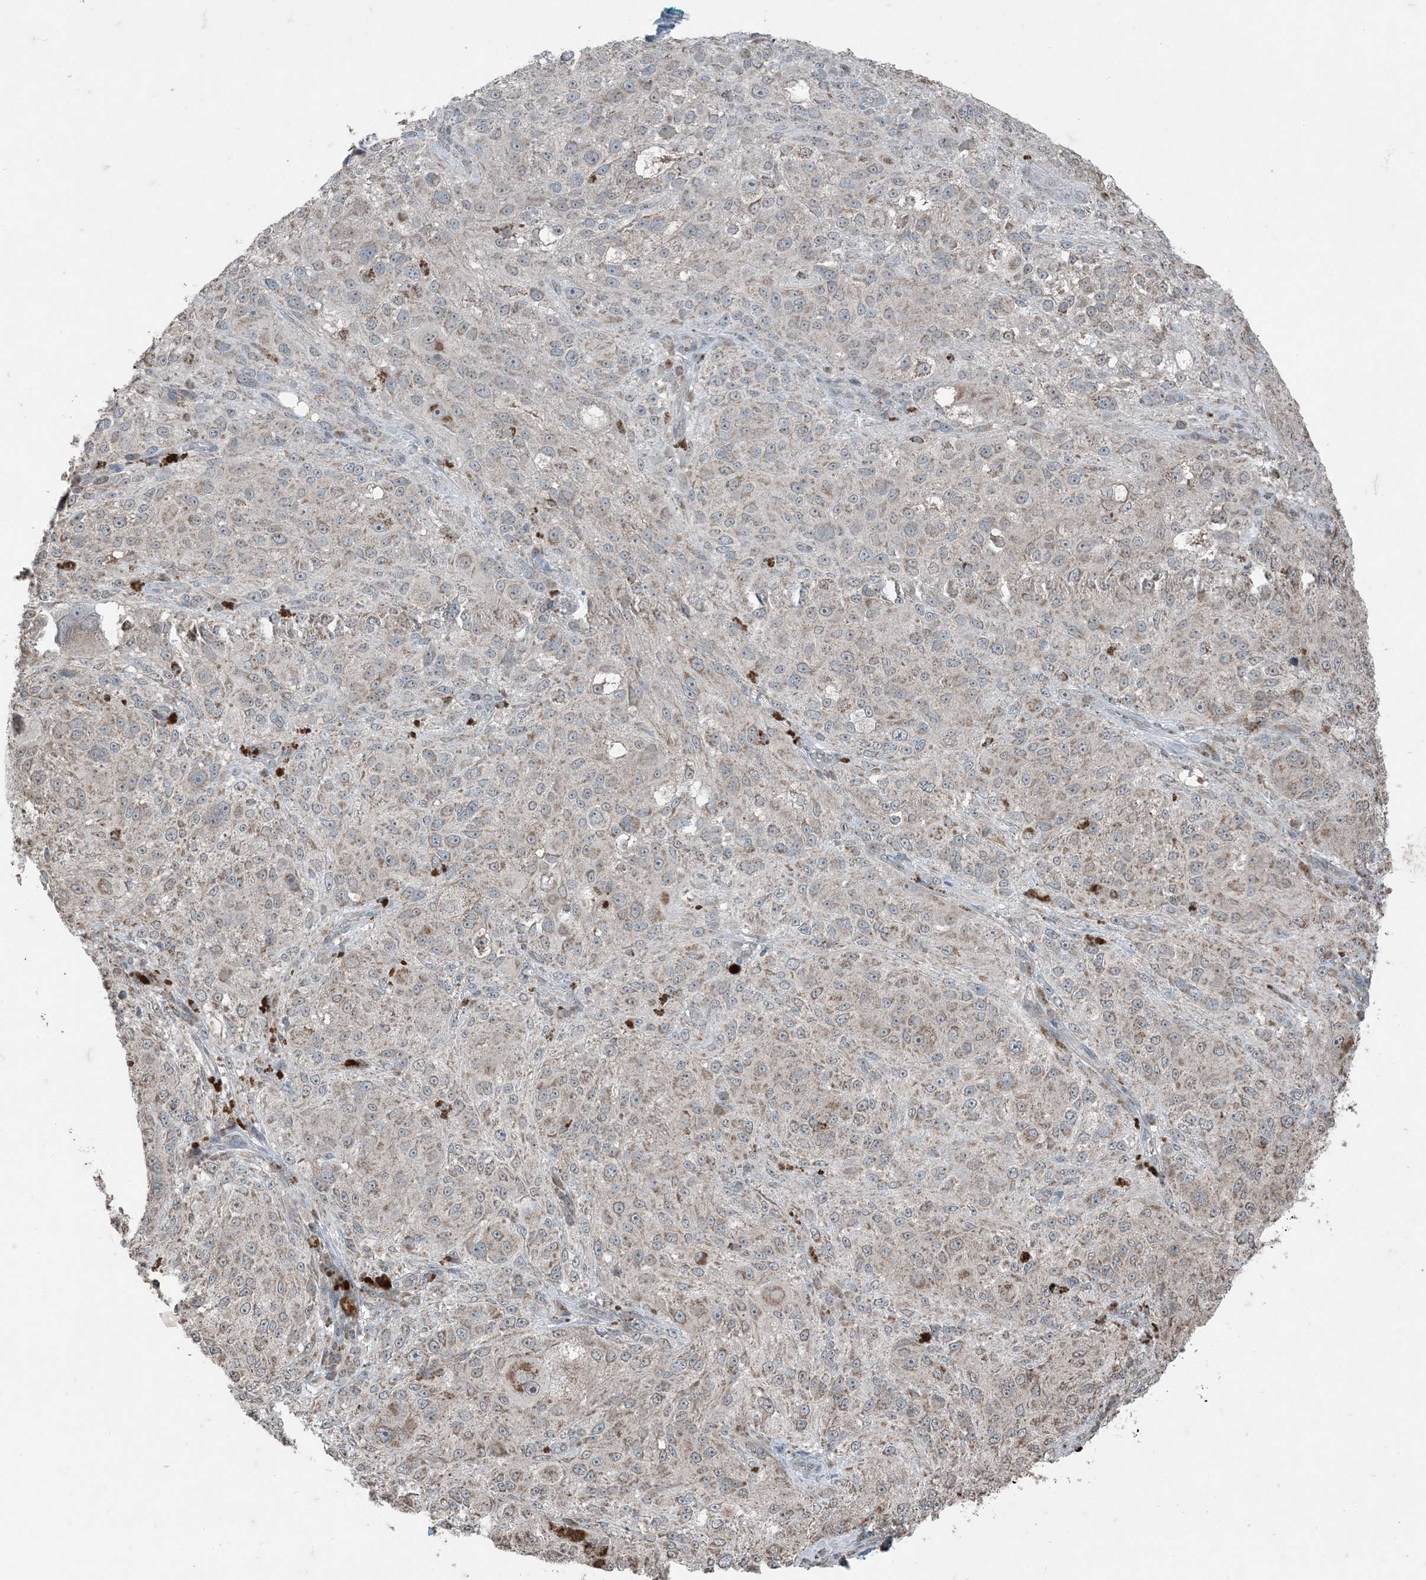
{"staining": {"intensity": "weak", "quantity": "<25%", "location": "cytoplasmic/membranous"}, "tissue": "melanoma", "cell_type": "Tumor cells", "image_type": "cancer", "snomed": [{"axis": "morphology", "description": "Necrosis, NOS"}, {"axis": "morphology", "description": "Malignant melanoma, NOS"}, {"axis": "topography", "description": "Skin"}], "caption": "The IHC micrograph has no significant positivity in tumor cells of malignant melanoma tissue. Nuclei are stained in blue.", "gene": "GNL1", "patient": {"sex": "female", "age": 87}}